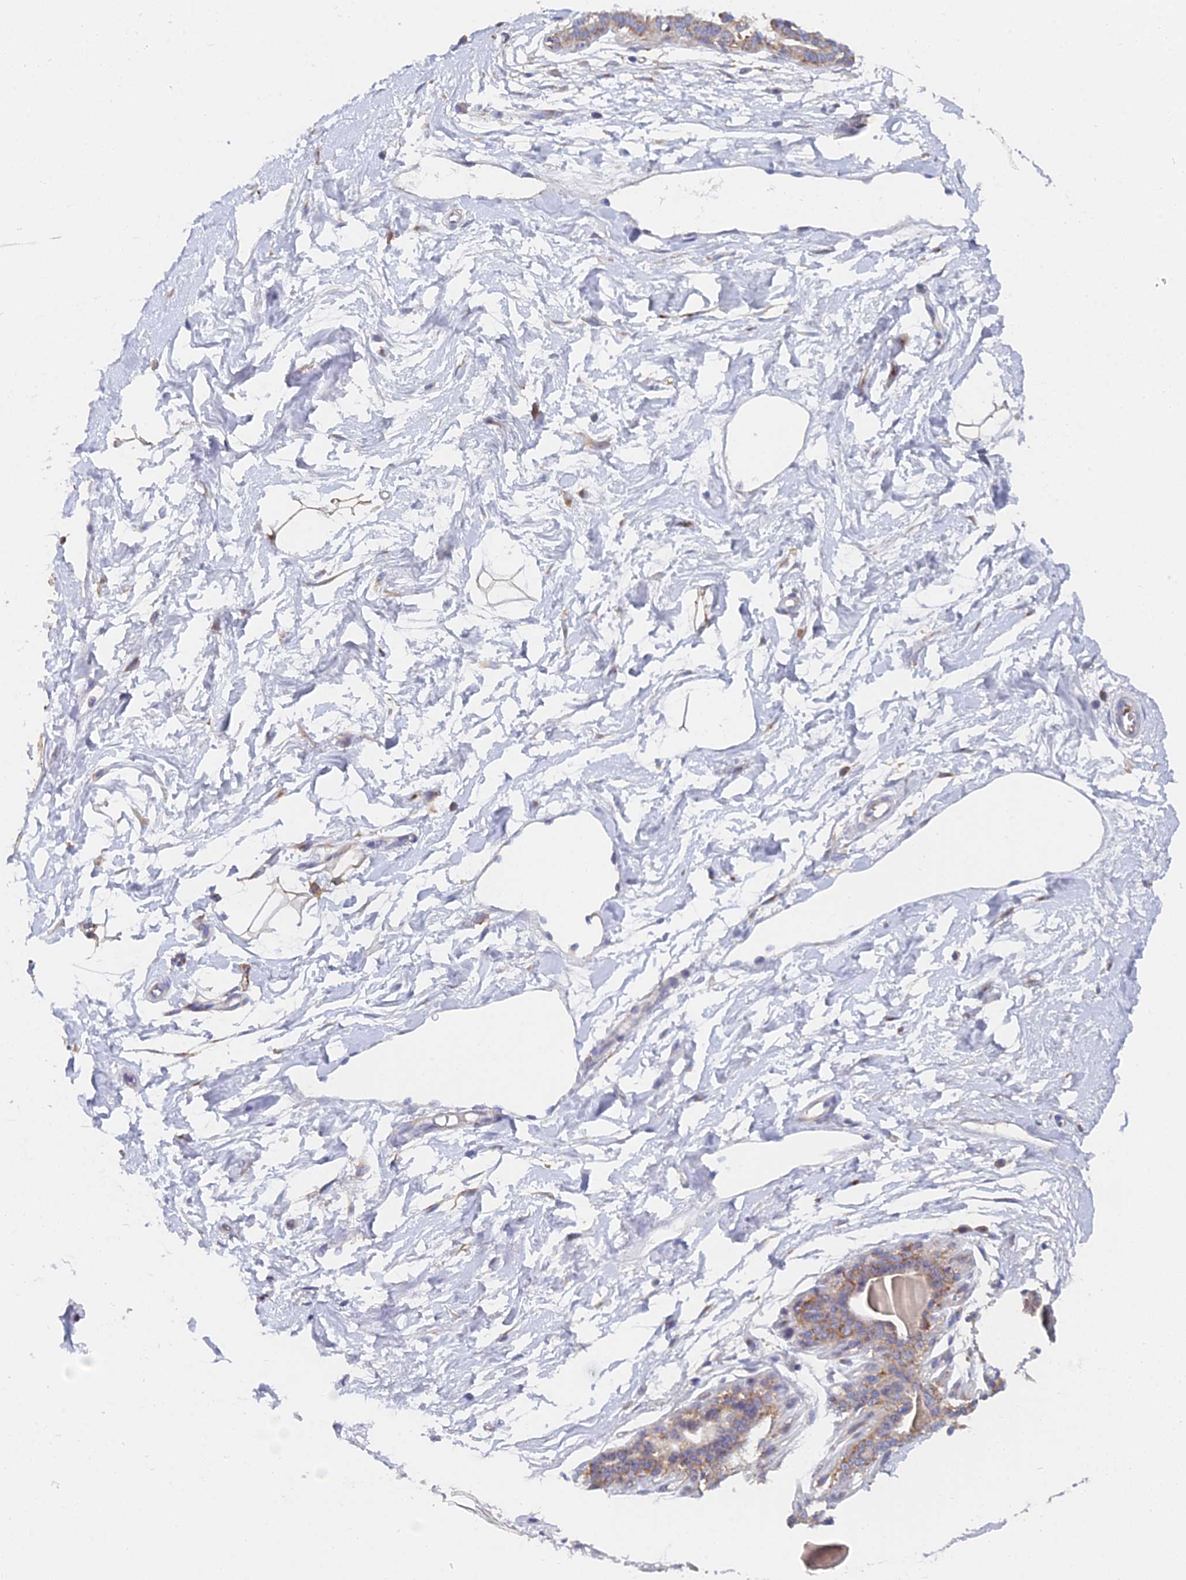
{"staining": {"intensity": "weak", "quantity": "<25%", "location": "cytoplasmic/membranous"}, "tissue": "breast", "cell_type": "Adipocytes", "image_type": "normal", "snomed": [{"axis": "morphology", "description": "Normal tissue, NOS"}, {"axis": "topography", "description": "Breast"}], "caption": "IHC histopathology image of unremarkable breast stained for a protein (brown), which shows no positivity in adipocytes. (Immunohistochemistry, brightfield microscopy, high magnification).", "gene": "ELOF1", "patient": {"sex": "female", "age": 45}}